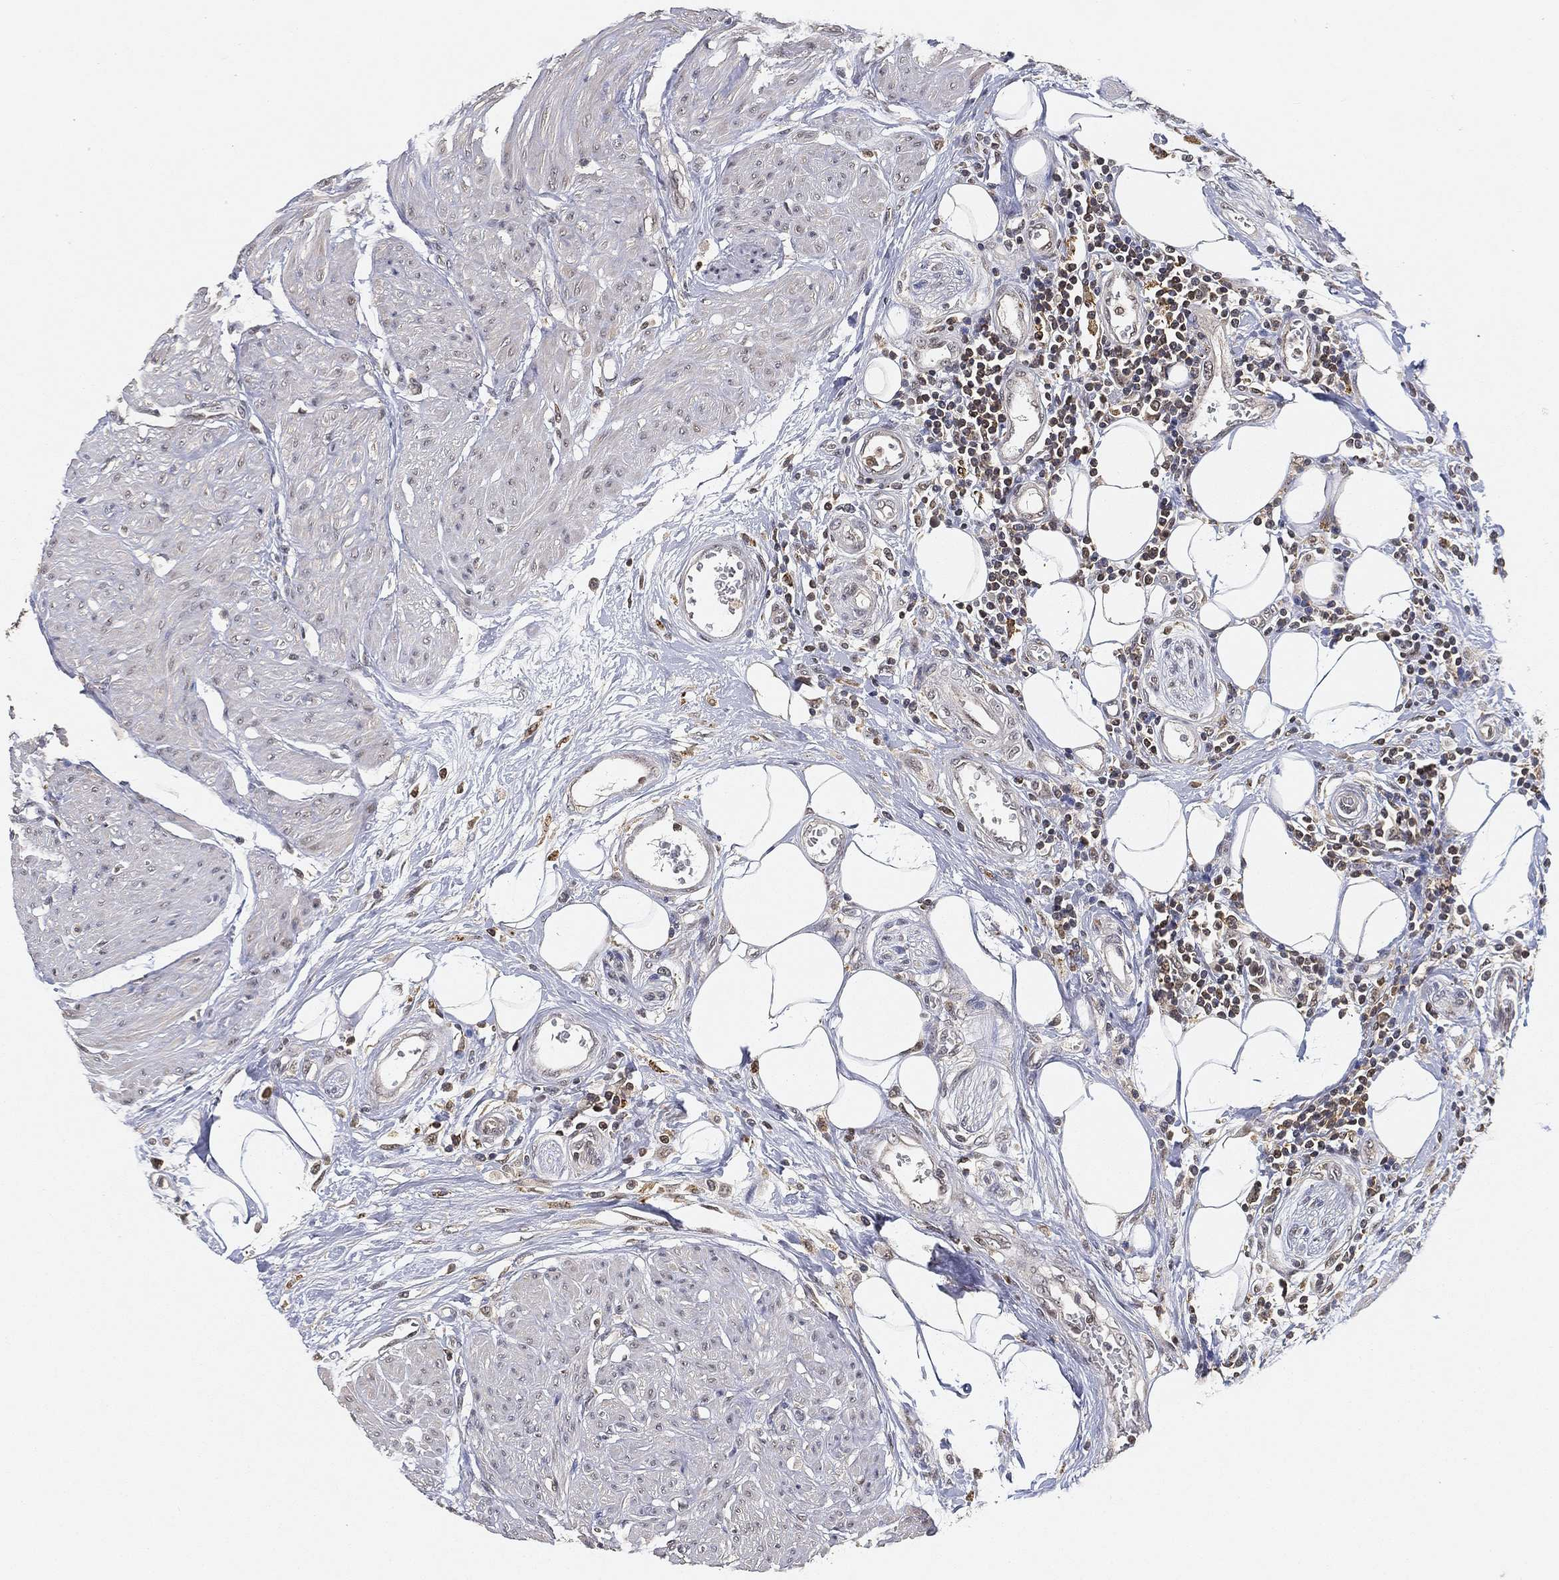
{"staining": {"intensity": "negative", "quantity": "none", "location": "none"}, "tissue": "urothelial cancer", "cell_type": "Tumor cells", "image_type": "cancer", "snomed": [{"axis": "morphology", "description": "Urothelial carcinoma, High grade"}, {"axis": "topography", "description": "Urinary bladder"}], "caption": "This is an immunohistochemistry histopathology image of high-grade urothelial carcinoma. There is no positivity in tumor cells.", "gene": "WDR26", "patient": {"sex": "male", "age": 35}}